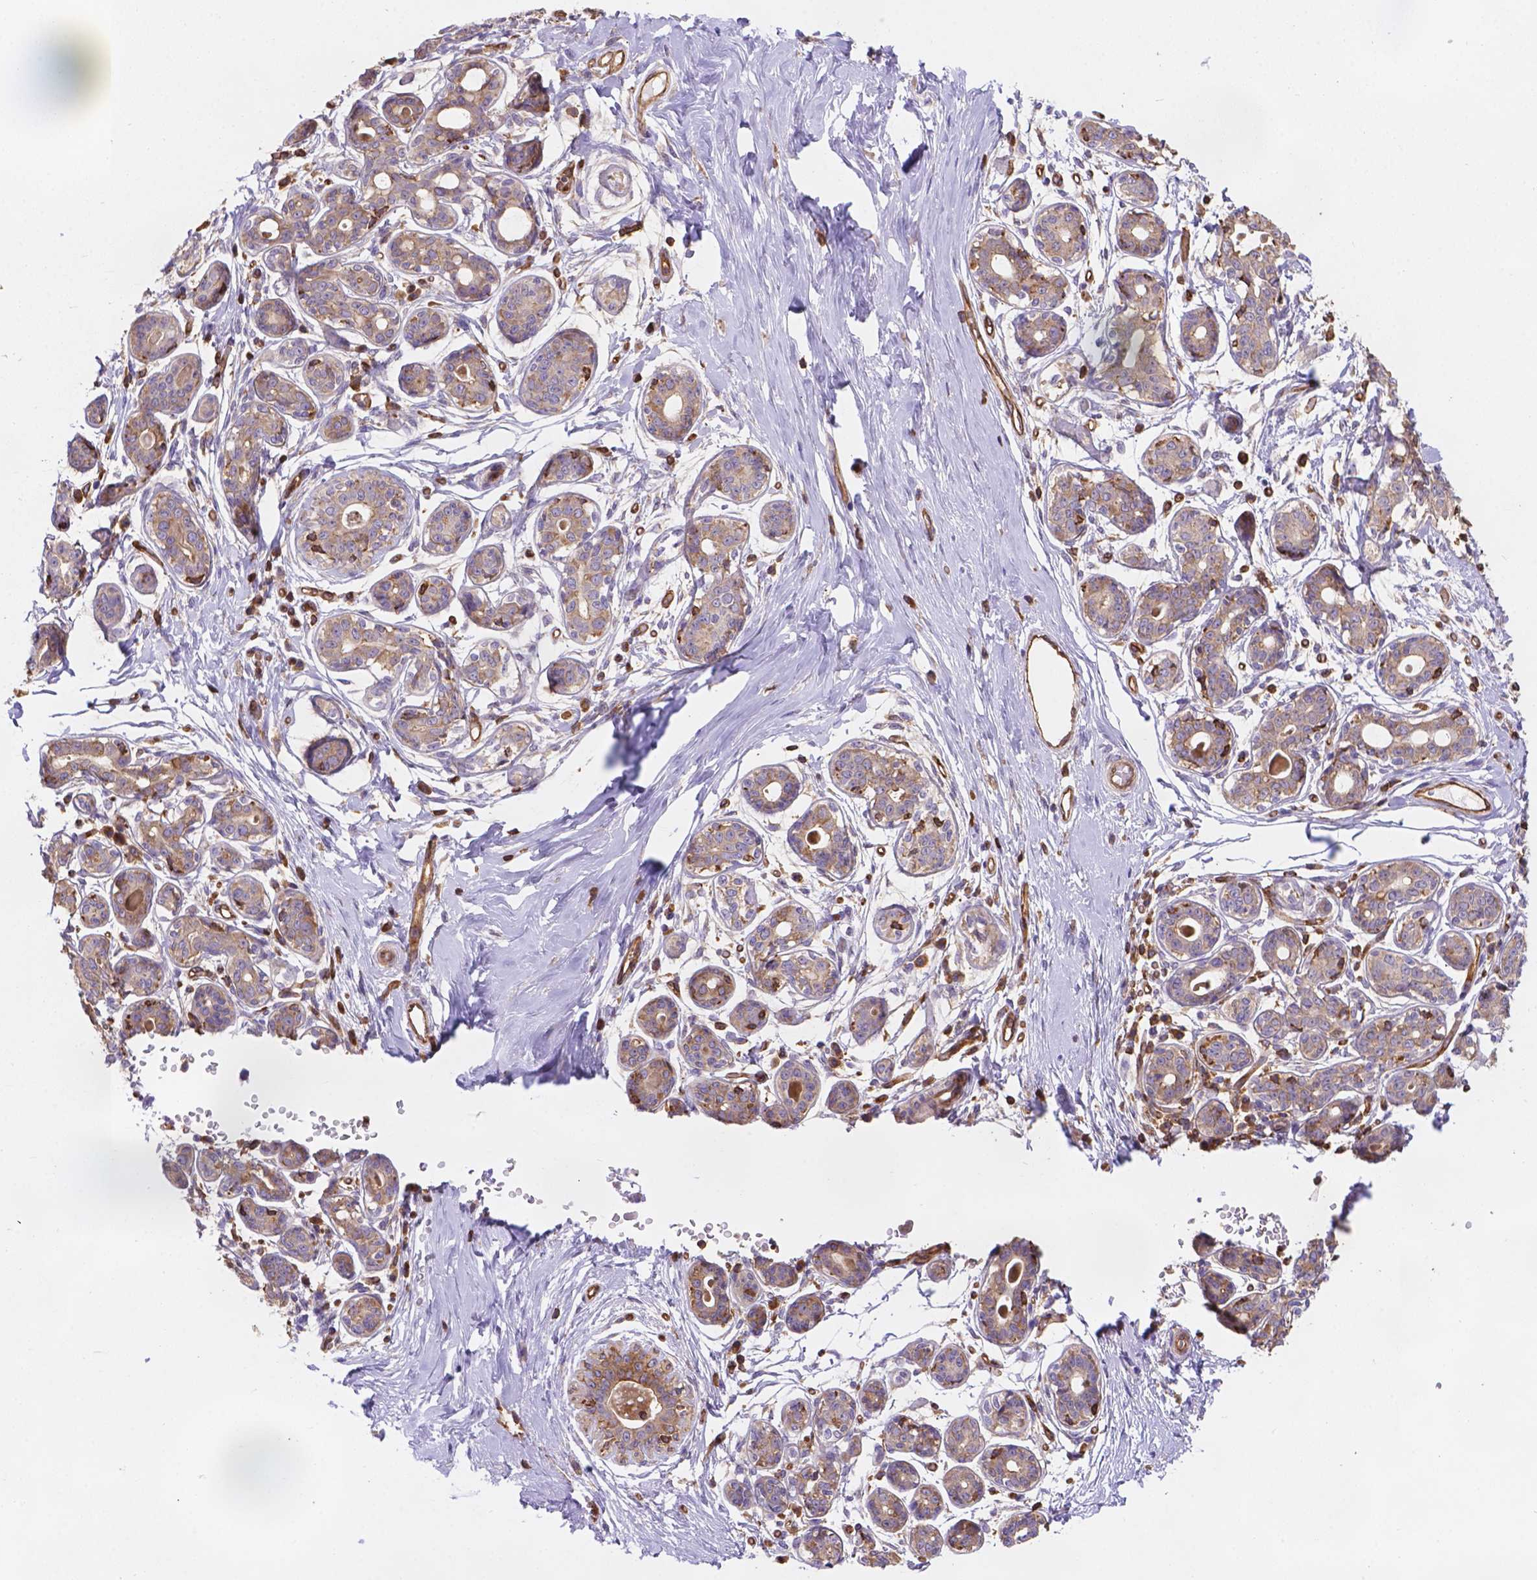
{"staining": {"intensity": "negative", "quantity": "none", "location": "none"}, "tissue": "breast", "cell_type": "Adipocytes", "image_type": "normal", "snomed": [{"axis": "morphology", "description": "Normal tissue, NOS"}, {"axis": "topography", "description": "Skin"}, {"axis": "topography", "description": "Breast"}], "caption": "Breast was stained to show a protein in brown. There is no significant expression in adipocytes.", "gene": "DMWD", "patient": {"sex": "female", "age": 43}}